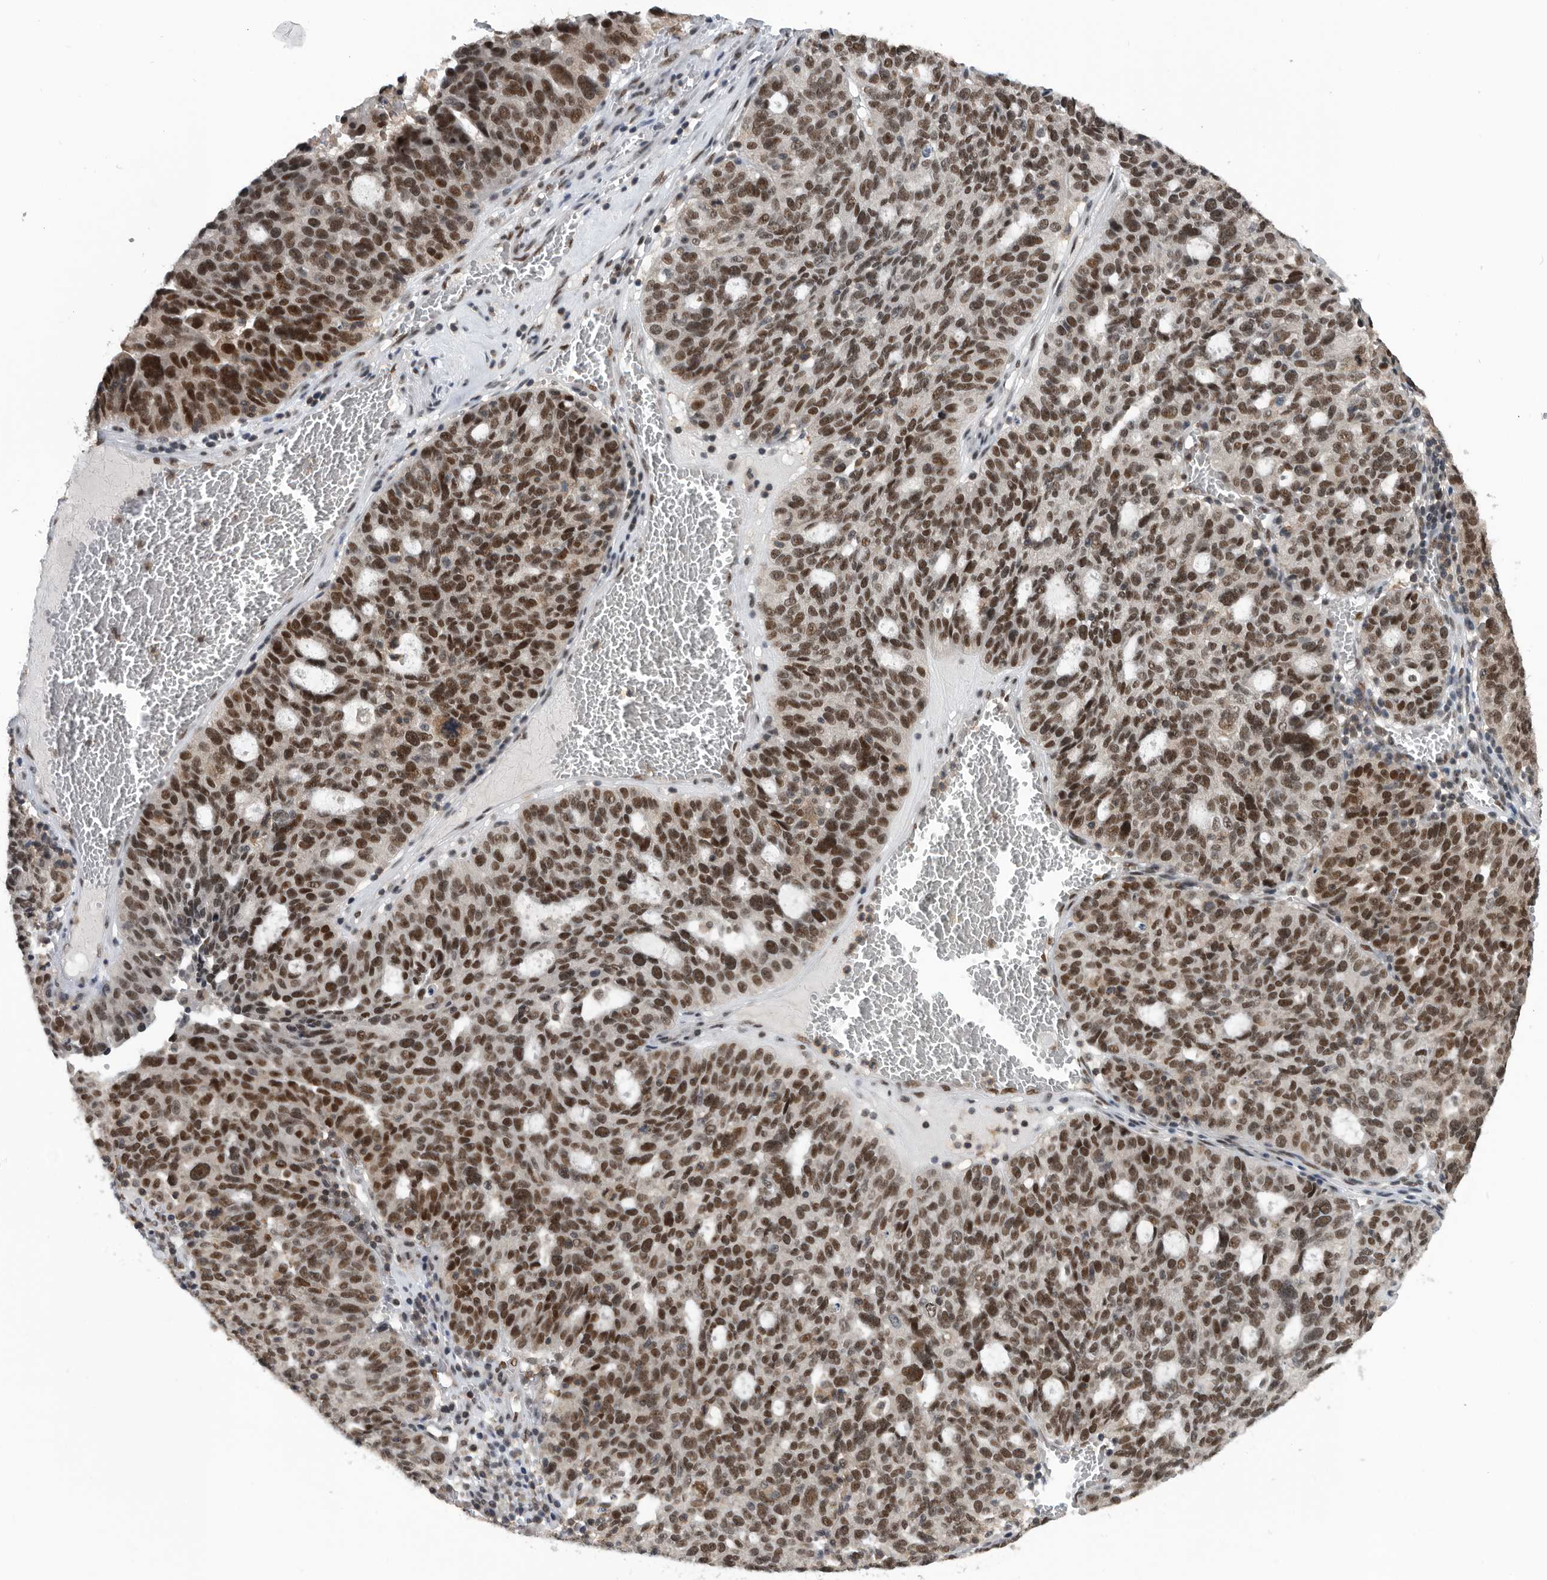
{"staining": {"intensity": "moderate", "quantity": ">75%", "location": "nuclear"}, "tissue": "ovarian cancer", "cell_type": "Tumor cells", "image_type": "cancer", "snomed": [{"axis": "morphology", "description": "Cystadenocarcinoma, serous, NOS"}, {"axis": "topography", "description": "Ovary"}], "caption": "A brown stain highlights moderate nuclear staining of a protein in ovarian cancer (serous cystadenocarcinoma) tumor cells.", "gene": "ZNF260", "patient": {"sex": "female", "age": 59}}